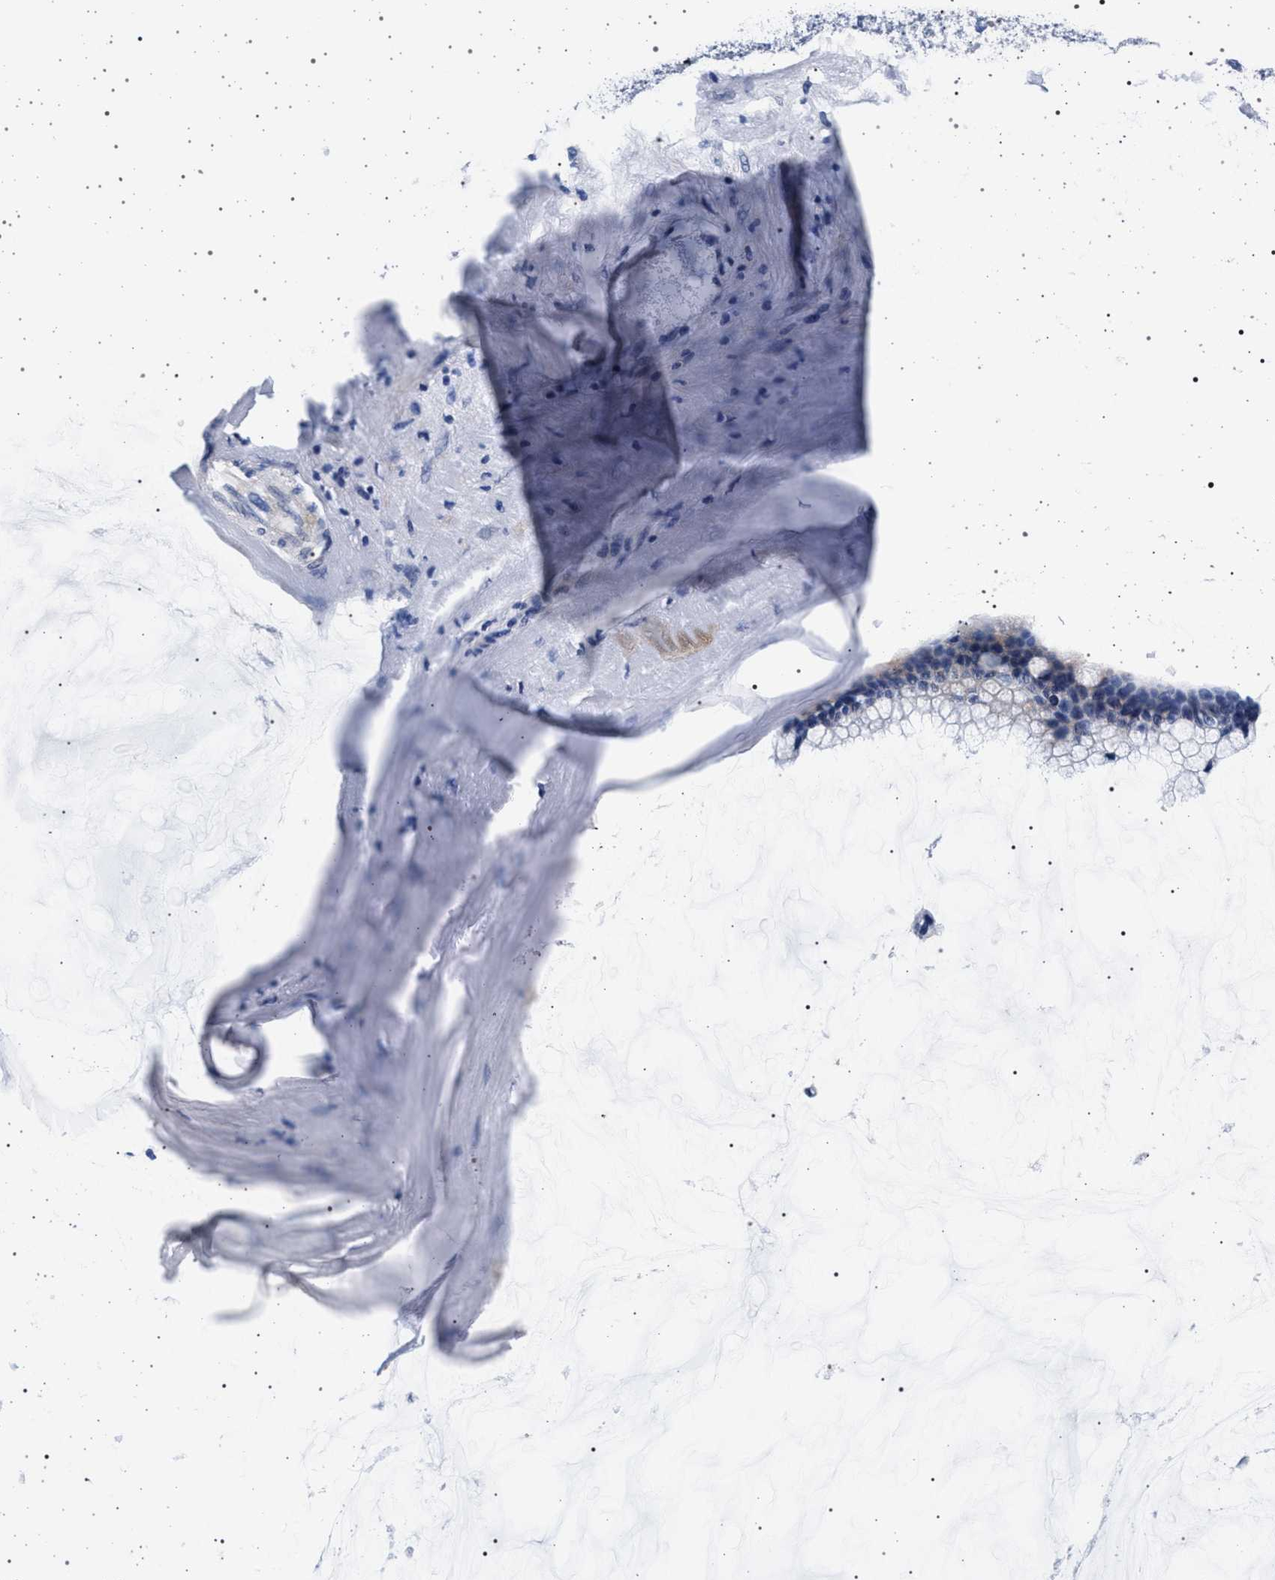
{"staining": {"intensity": "negative", "quantity": "none", "location": "none"}, "tissue": "ovarian cancer", "cell_type": "Tumor cells", "image_type": "cancer", "snomed": [{"axis": "morphology", "description": "Cystadenocarcinoma, mucinous, NOS"}, {"axis": "topography", "description": "Ovary"}], "caption": "This is an IHC photomicrograph of ovarian cancer. There is no positivity in tumor cells.", "gene": "SLC9A1", "patient": {"sex": "female", "age": 39}}